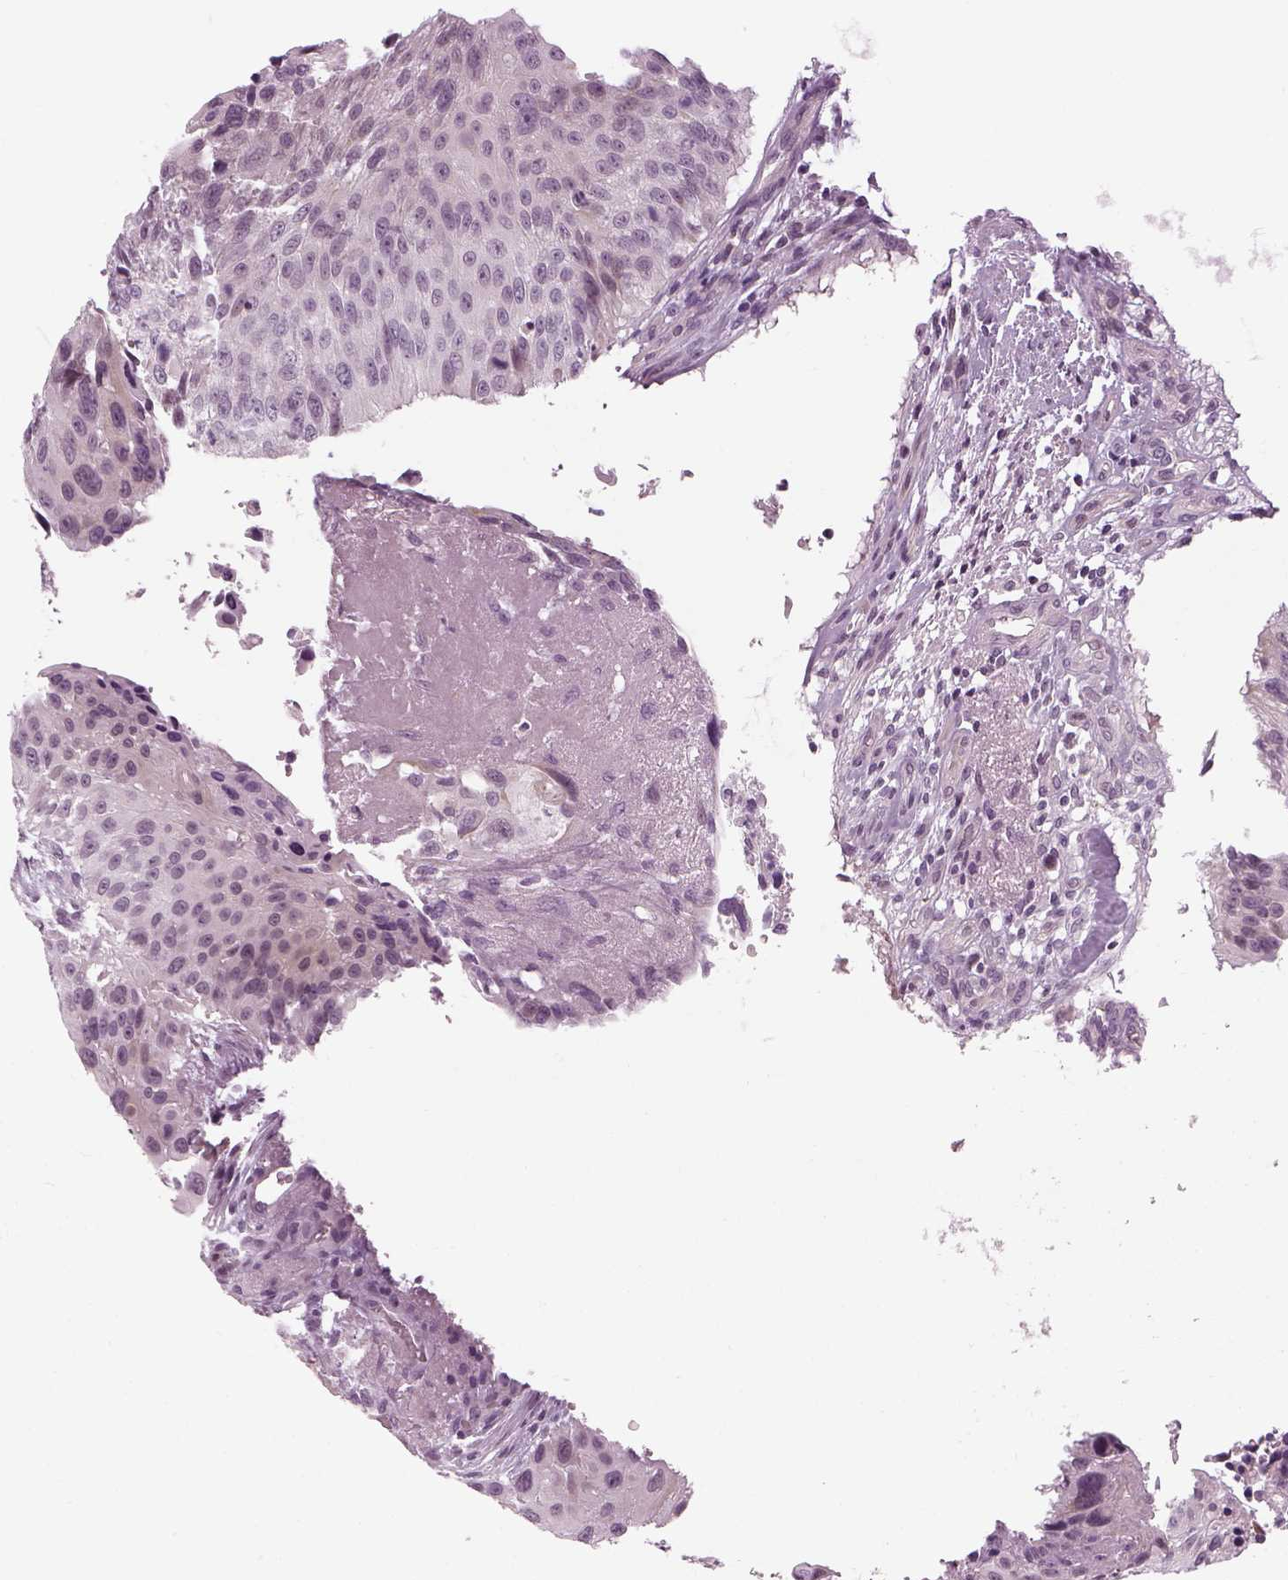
{"staining": {"intensity": "negative", "quantity": "none", "location": "none"}, "tissue": "urothelial cancer", "cell_type": "Tumor cells", "image_type": "cancer", "snomed": [{"axis": "morphology", "description": "Urothelial carcinoma, NOS"}, {"axis": "topography", "description": "Urinary bladder"}], "caption": "There is no significant expression in tumor cells of urothelial cancer.", "gene": "LRRIQ3", "patient": {"sex": "male", "age": 55}}